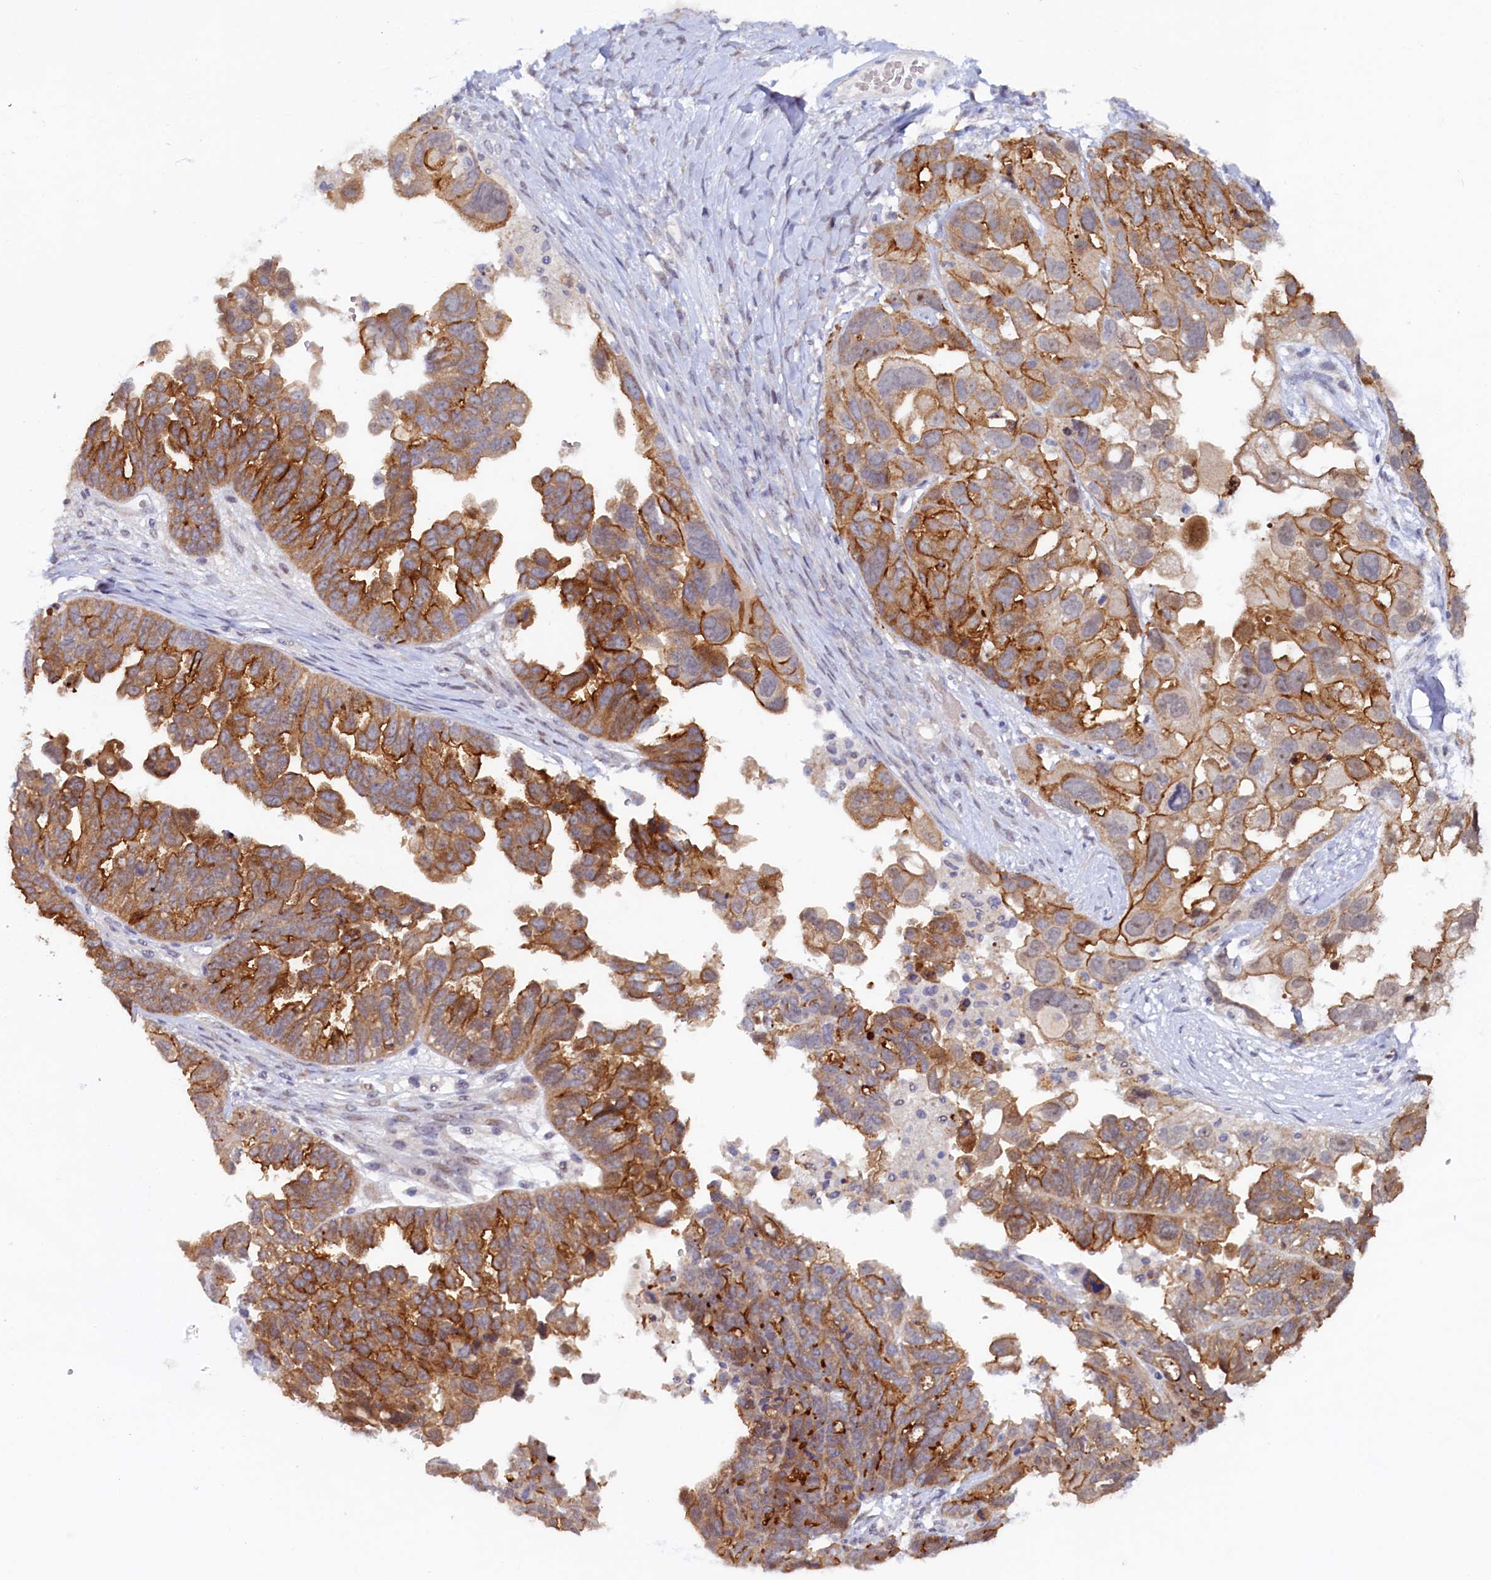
{"staining": {"intensity": "strong", "quantity": "25%-75%", "location": "cytoplasmic/membranous"}, "tissue": "ovarian cancer", "cell_type": "Tumor cells", "image_type": "cancer", "snomed": [{"axis": "morphology", "description": "Cystadenocarcinoma, serous, NOS"}, {"axis": "topography", "description": "Ovary"}], "caption": "A photomicrograph showing strong cytoplasmic/membranous expression in about 25%-75% of tumor cells in ovarian cancer, as visualized by brown immunohistochemical staining.", "gene": "PACSIN3", "patient": {"sex": "female", "age": 79}}